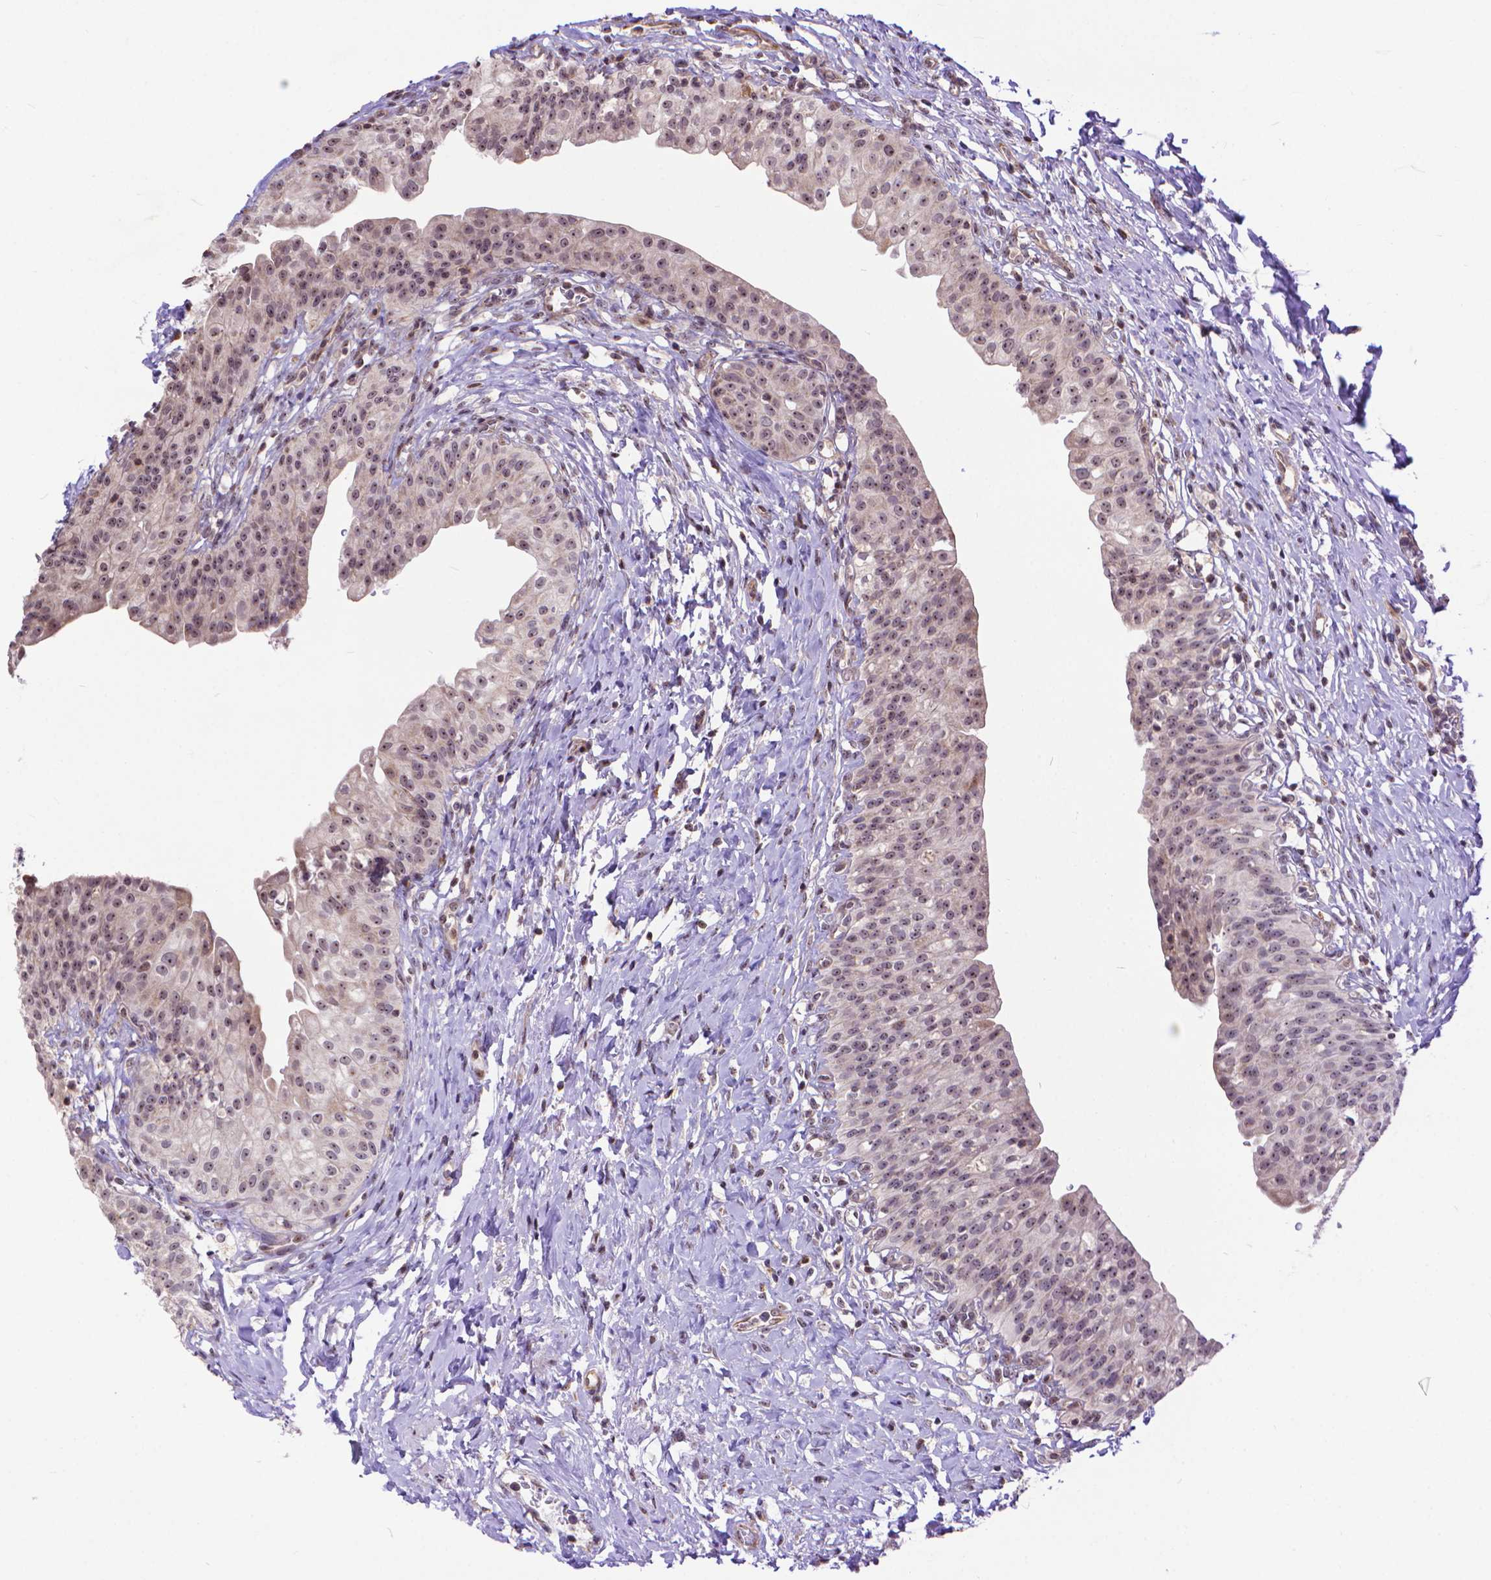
{"staining": {"intensity": "moderate", "quantity": "25%-75%", "location": "nuclear"}, "tissue": "urinary bladder", "cell_type": "Urothelial cells", "image_type": "normal", "snomed": [{"axis": "morphology", "description": "Normal tissue, NOS"}, {"axis": "topography", "description": "Urinary bladder"}], "caption": "Immunohistochemical staining of unremarkable human urinary bladder exhibits medium levels of moderate nuclear staining in approximately 25%-75% of urothelial cells.", "gene": "TMEM135", "patient": {"sex": "male", "age": 76}}